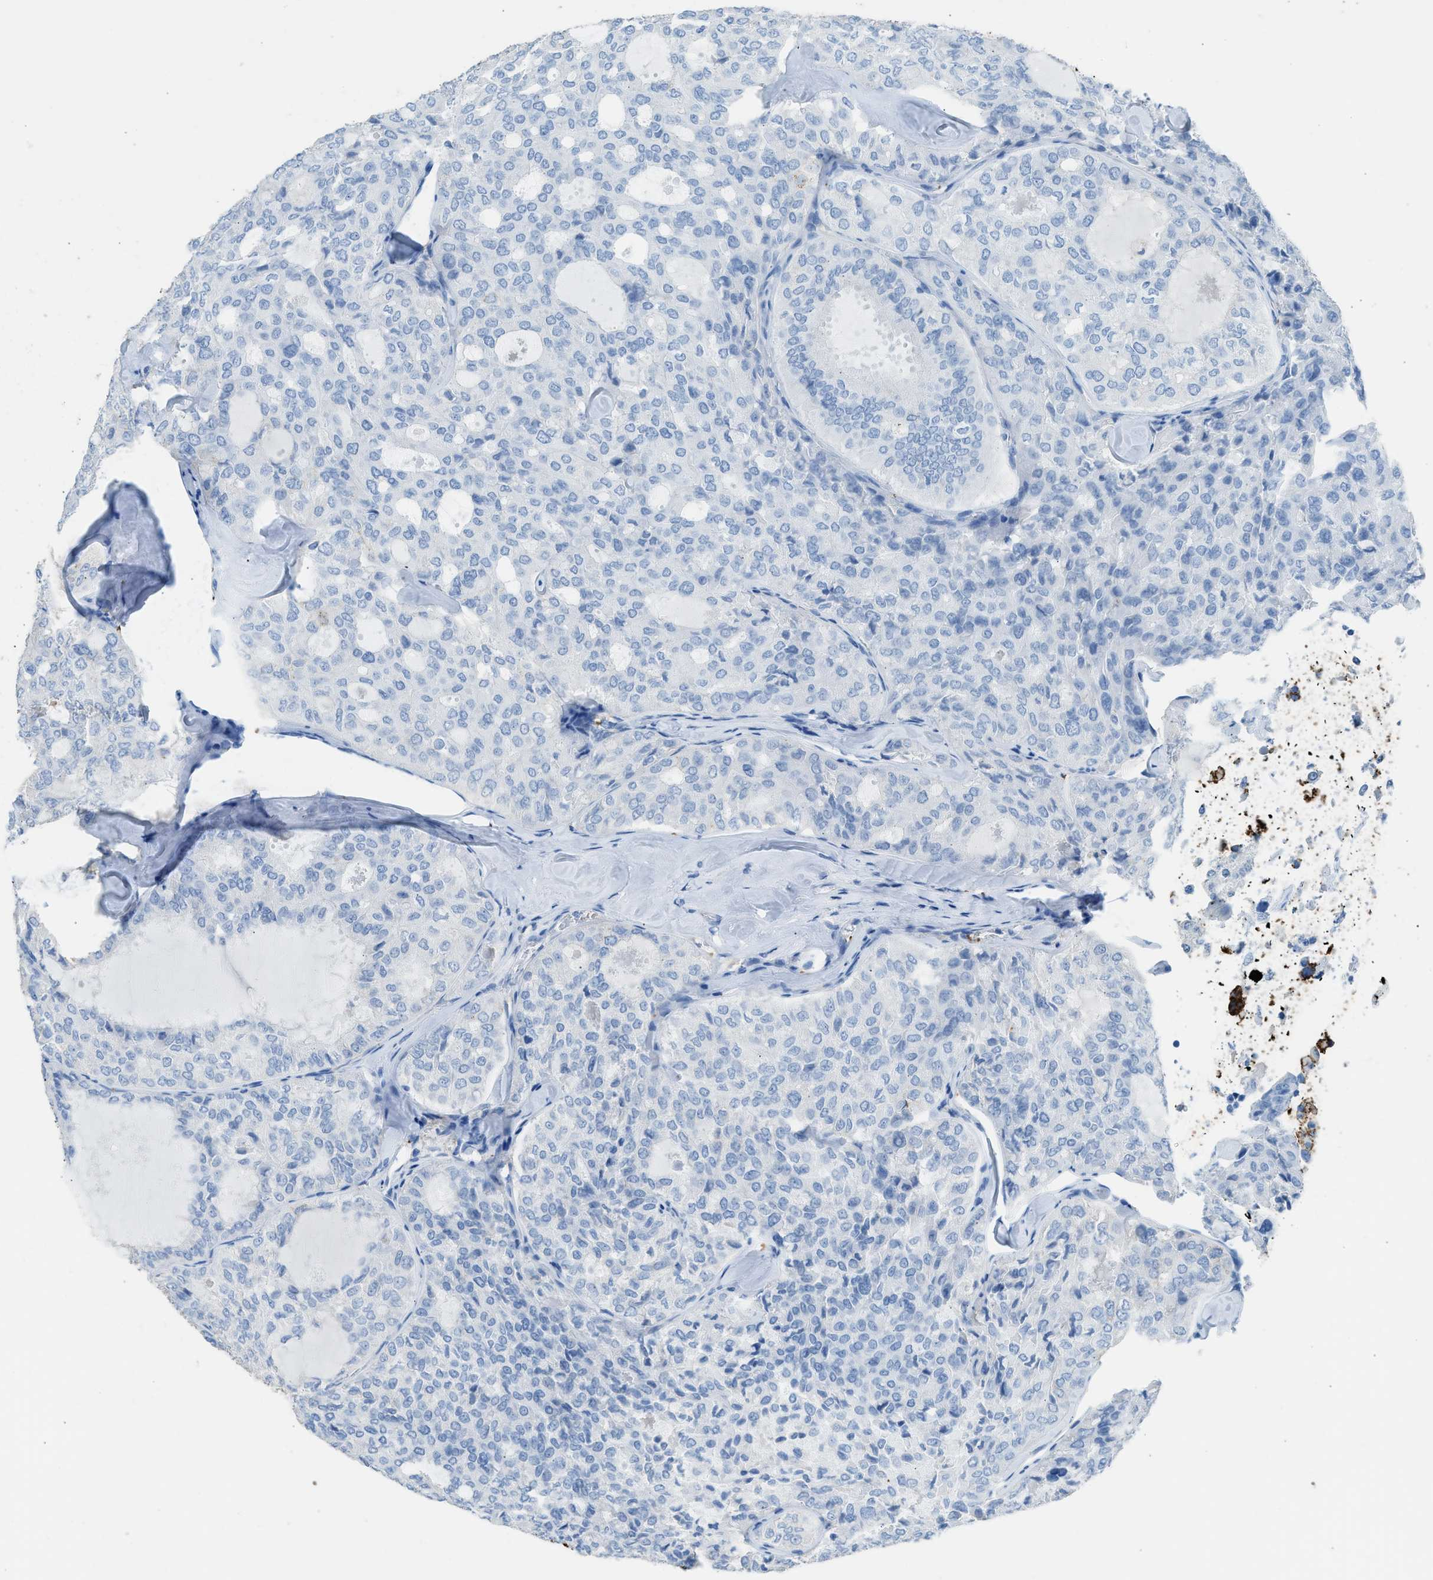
{"staining": {"intensity": "negative", "quantity": "none", "location": "none"}, "tissue": "thyroid cancer", "cell_type": "Tumor cells", "image_type": "cancer", "snomed": [{"axis": "morphology", "description": "Follicular adenoma carcinoma, NOS"}, {"axis": "topography", "description": "Thyroid gland"}], "caption": "Immunohistochemical staining of human thyroid follicular adenoma carcinoma exhibits no significant expression in tumor cells. The staining was performed using DAB (3,3'-diaminobenzidine) to visualize the protein expression in brown, while the nuclei were stained in blue with hematoxylin (Magnification: 20x).", "gene": "FAIM2", "patient": {"sex": "male", "age": 75}}